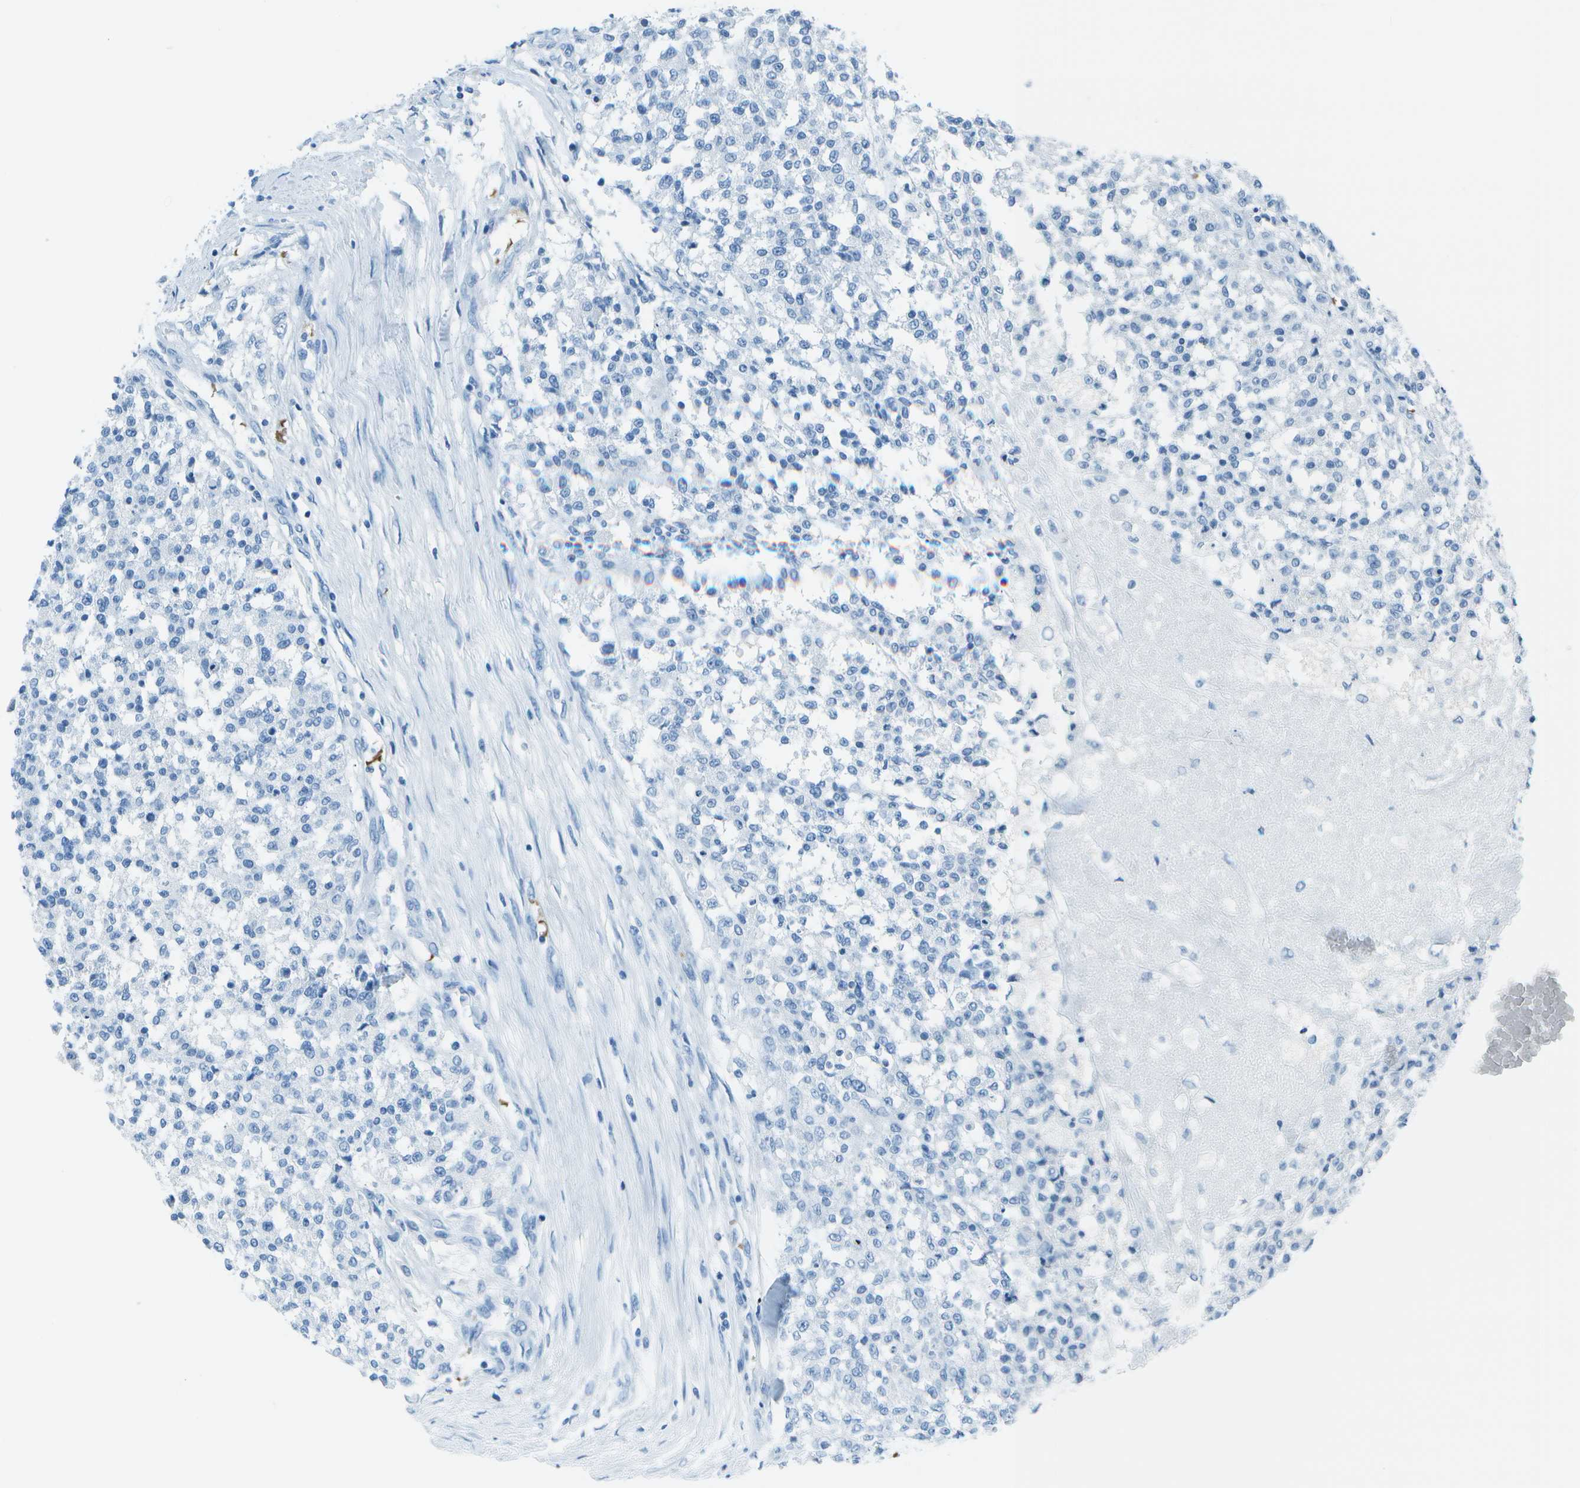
{"staining": {"intensity": "negative", "quantity": "none", "location": "none"}, "tissue": "testis cancer", "cell_type": "Tumor cells", "image_type": "cancer", "snomed": [{"axis": "morphology", "description": "Seminoma, NOS"}, {"axis": "topography", "description": "Testis"}], "caption": "Immunohistochemistry (IHC) of human testis seminoma demonstrates no expression in tumor cells.", "gene": "ASL", "patient": {"sex": "male", "age": 59}}